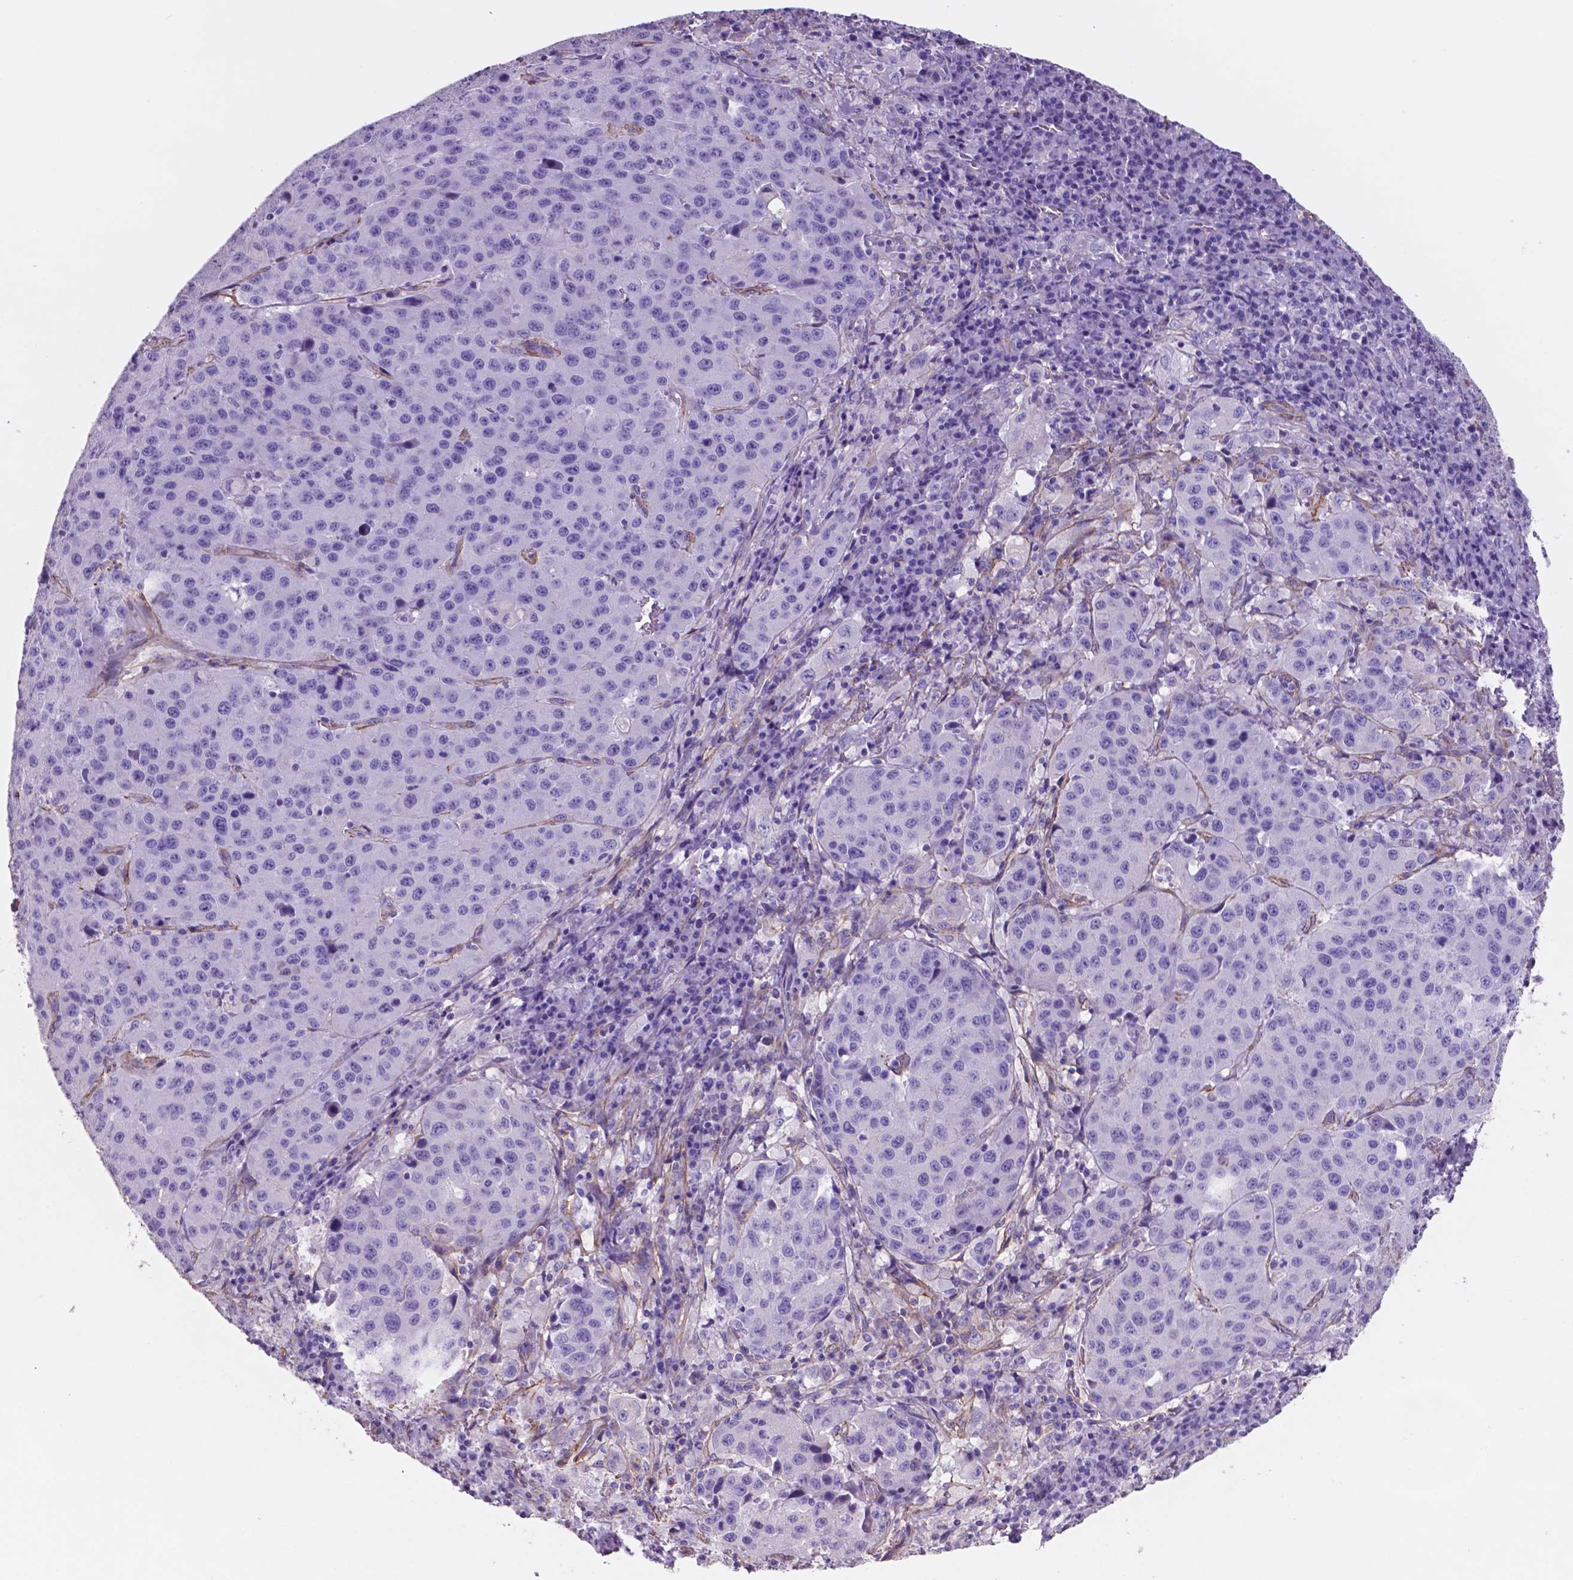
{"staining": {"intensity": "negative", "quantity": "none", "location": "none"}, "tissue": "stomach cancer", "cell_type": "Tumor cells", "image_type": "cancer", "snomed": [{"axis": "morphology", "description": "Adenocarcinoma, NOS"}, {"axis": "topography", "description": "Stomach"}], "caption": "Immunohistochemical staining of adenocarcinoma (stomach) displays no significant positivity in tumor cells.", "gene": "TOR2A", "patient": {"sex": "male", "age": 71}}